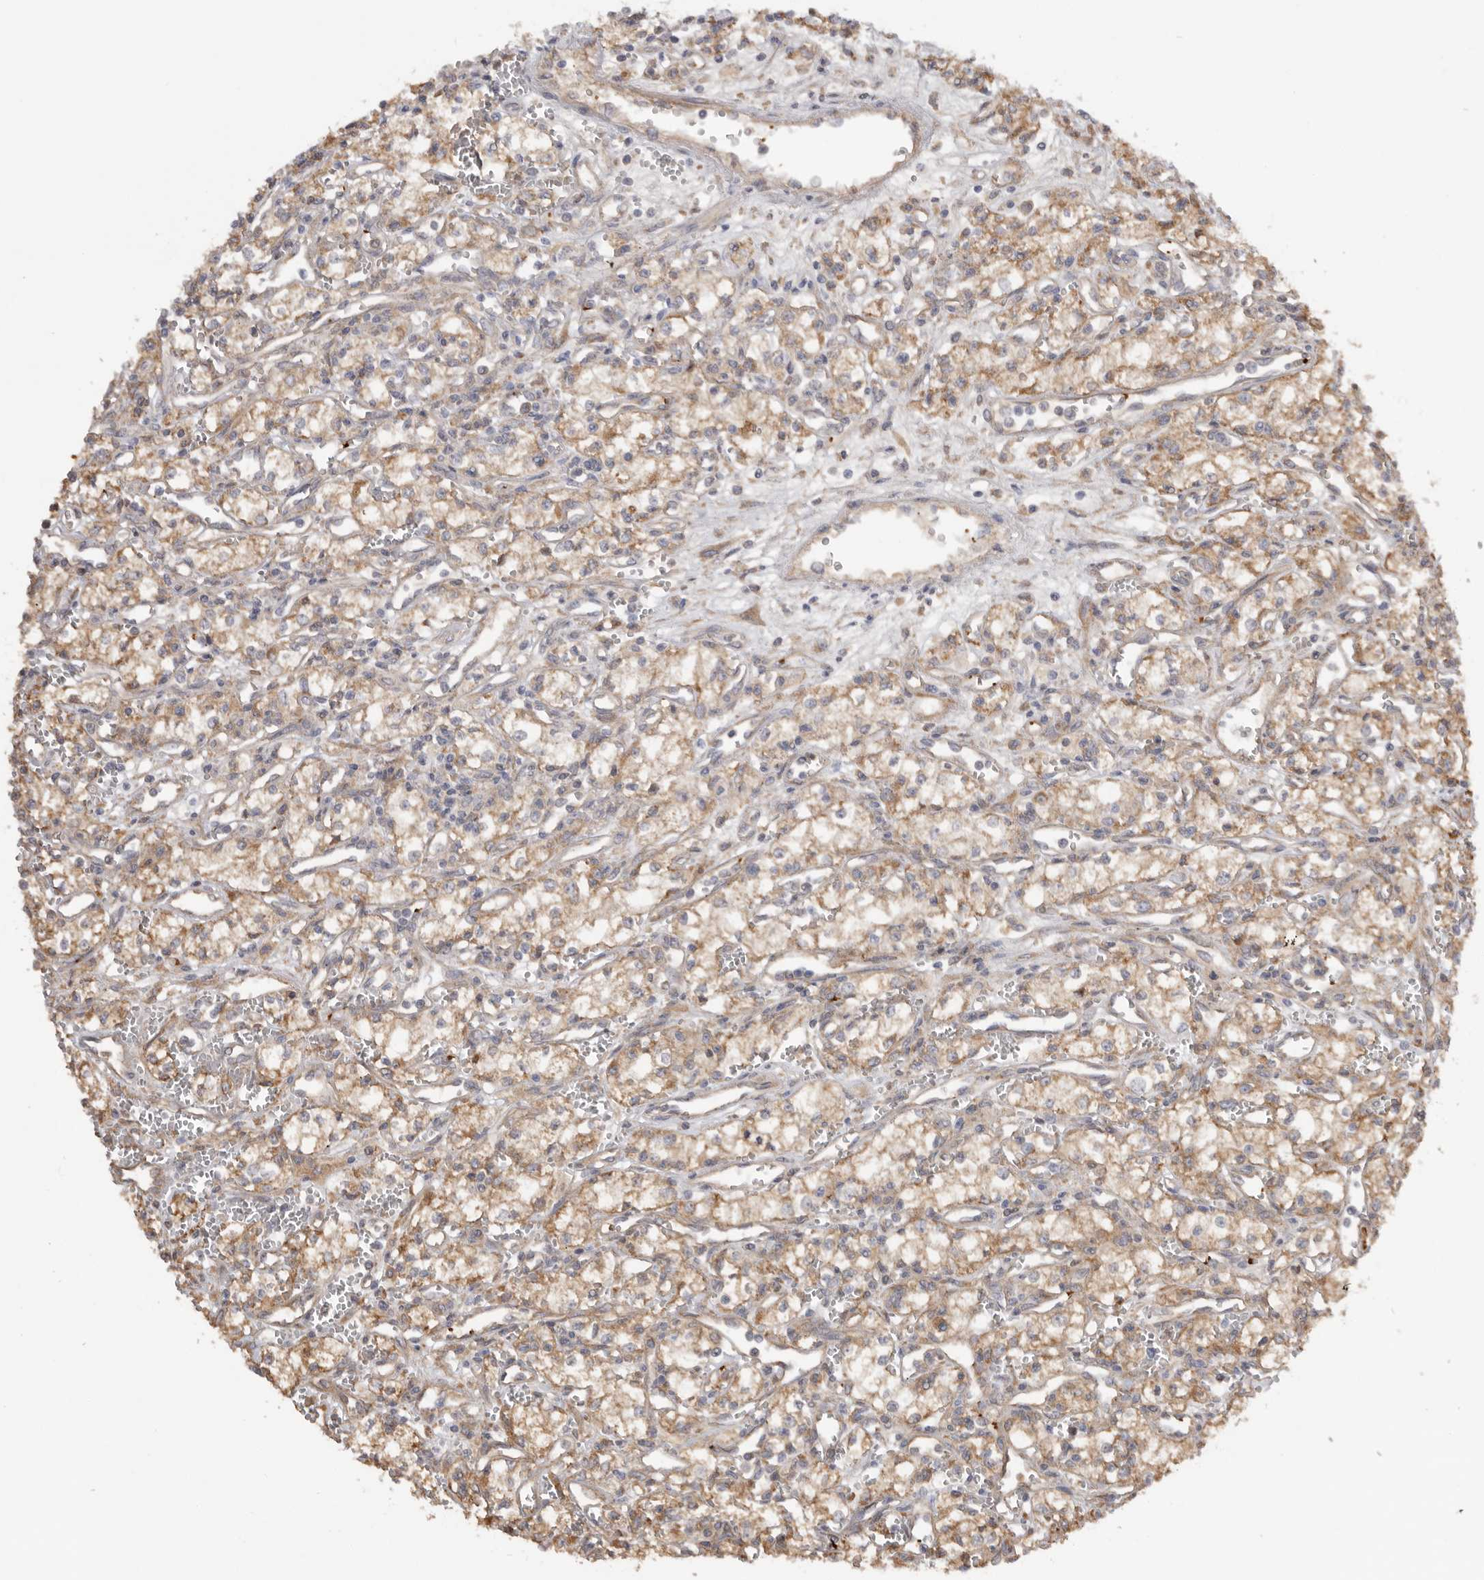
{"staining": {"intensity": "weak", "quantity": ">75%", "location": "cytoplasmic/membranous"}, "tissue": "renal cancer", "cell_type": "Tumor cells", "image_type": "cancer", "snomed": [{"axis": "morphology", "description": "Adenocarcinoma, NOS"}, {"axis": "topography", "description": "Kidney"}], "caption": "Adenocarcinoma (renal) stained with a protein marker displays weak staining in tumor cells.", "gene": "CDC42BPB", "patient": {"sex": "male", "age": 59}}